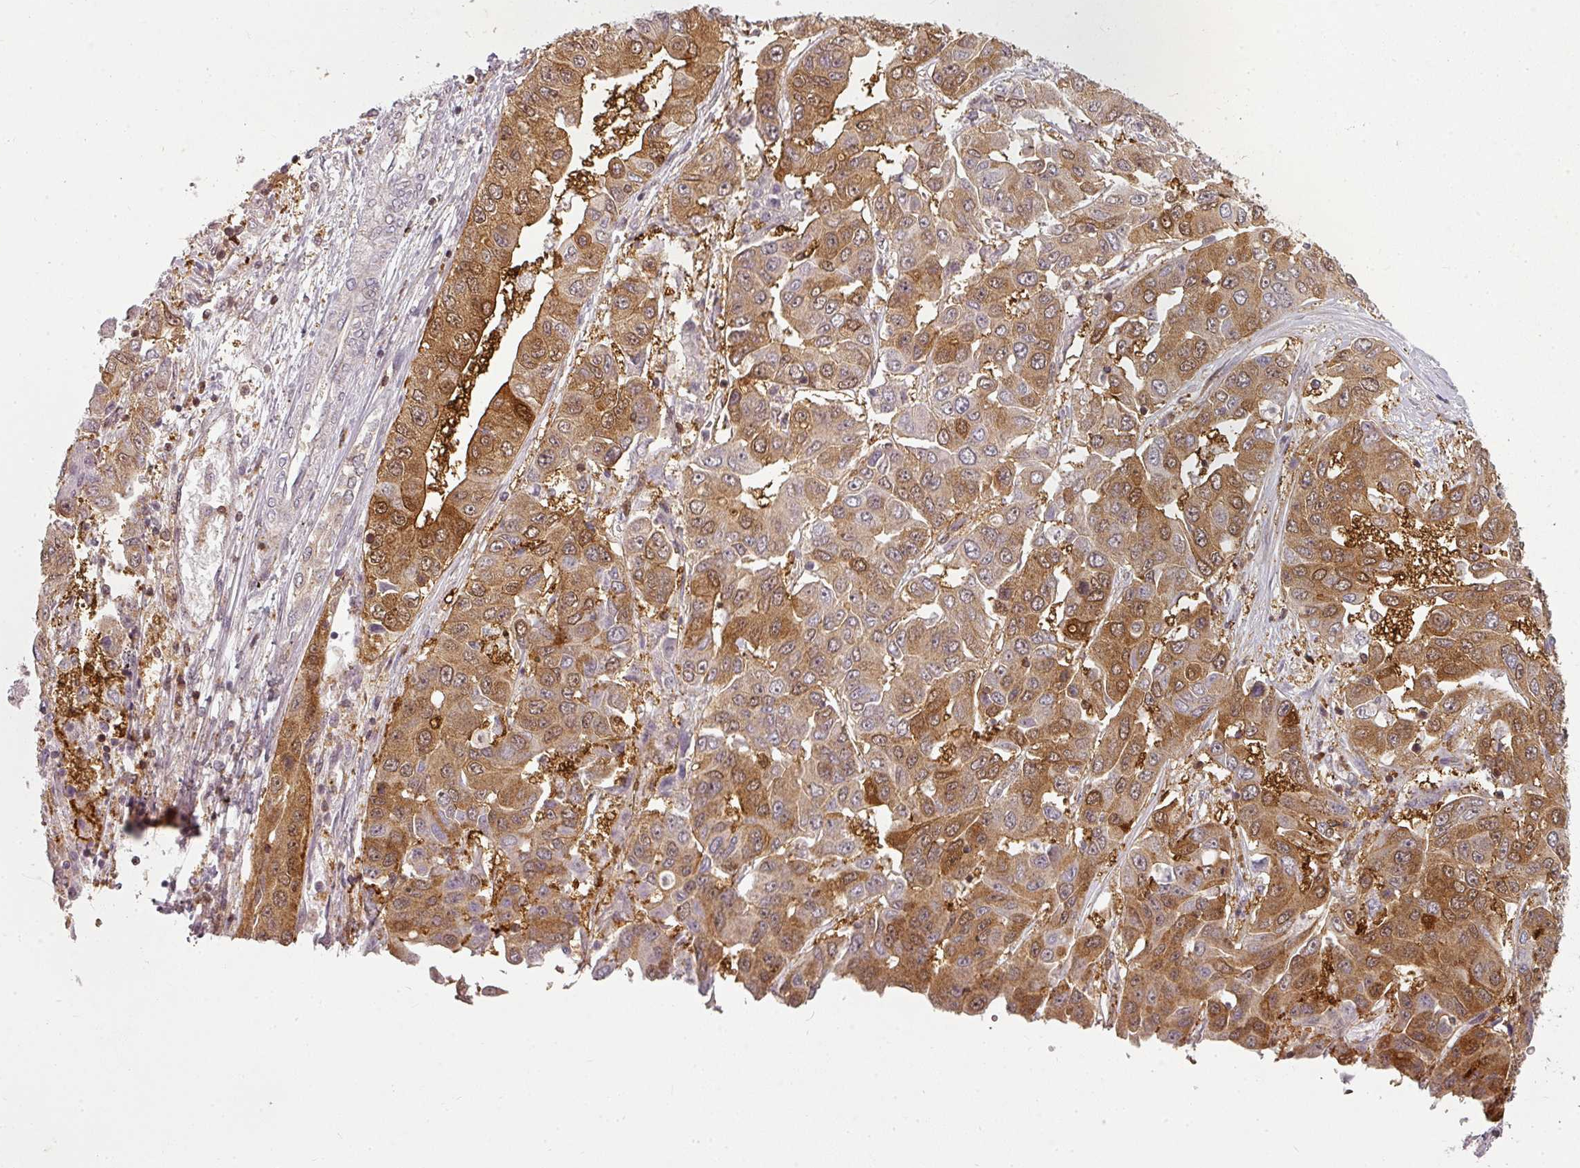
{"staining": {"intensity": "moderate", "quantity": ">75%", "location": "cytoplasmic/membranous"}, "tissue": "liver cancer", "cell_type": "Tumor cells", "image_type": "cancer", "snomed": [{"axis": "morphology", "description": "Cholangiocarcinoma"}, {"axis": "topography", "description": "Liver"}], "caption": "Protein expression analysis of cholangiocarcinoma (liver) displays moderate cytoplasmic/membranous staining in approximately >75% of tumor cells. The protein of interest is shown in brown color, while the nuclei are stained blue.", "gene": "CLIC1", "patient": {"sex": "female", "age": 52}}